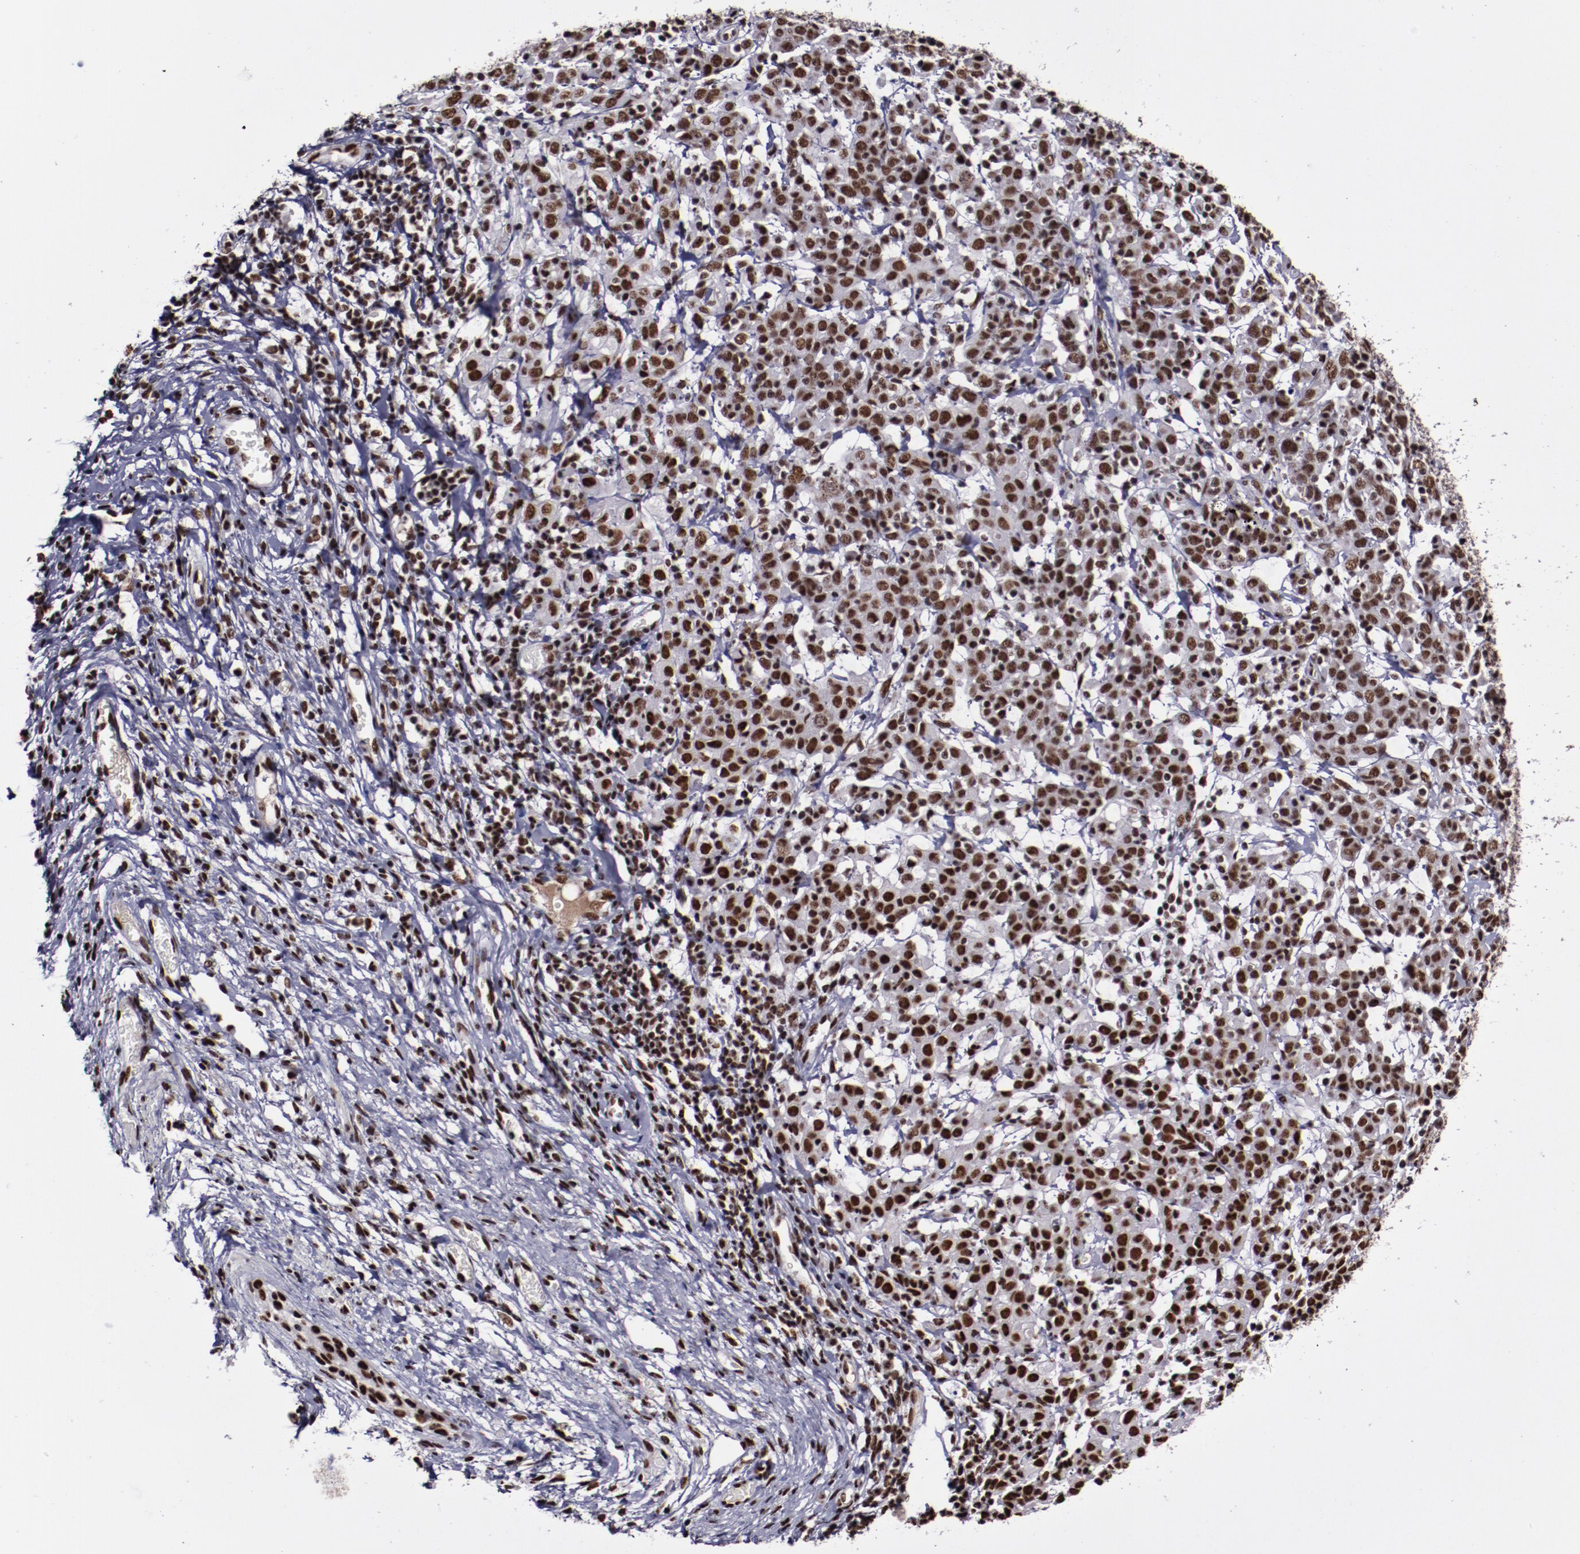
{"staining": {"intensity": "strong", "quantity": ">75%", "location": "nuclear"}, "tissue": "cervical cancer", "cell_type": "Tumor cells", "image_type": "cancer", "snomed": [{"axis": "morphology", "description": "Normal tissue, NOS"}, {"axis": "morphology", "description": "Squamous cell carcinoma, NOS"}, {"axis": "topography", "description": "Cervix"}], "caption": "Cervical cancer (squamous cell carcinoma) stained with DAB immunohistochemistry (IHC) shows high levels of strong nuclear positivity in about >75% of tumor cells. (Stains: DAB (3,3'-diaminobenzidine) in brown, nuclei in blue, Microscopy: brightfield microscopy at high magnification).", "gene": "ERH", "patient": {"sex": "female", "age": 67}}